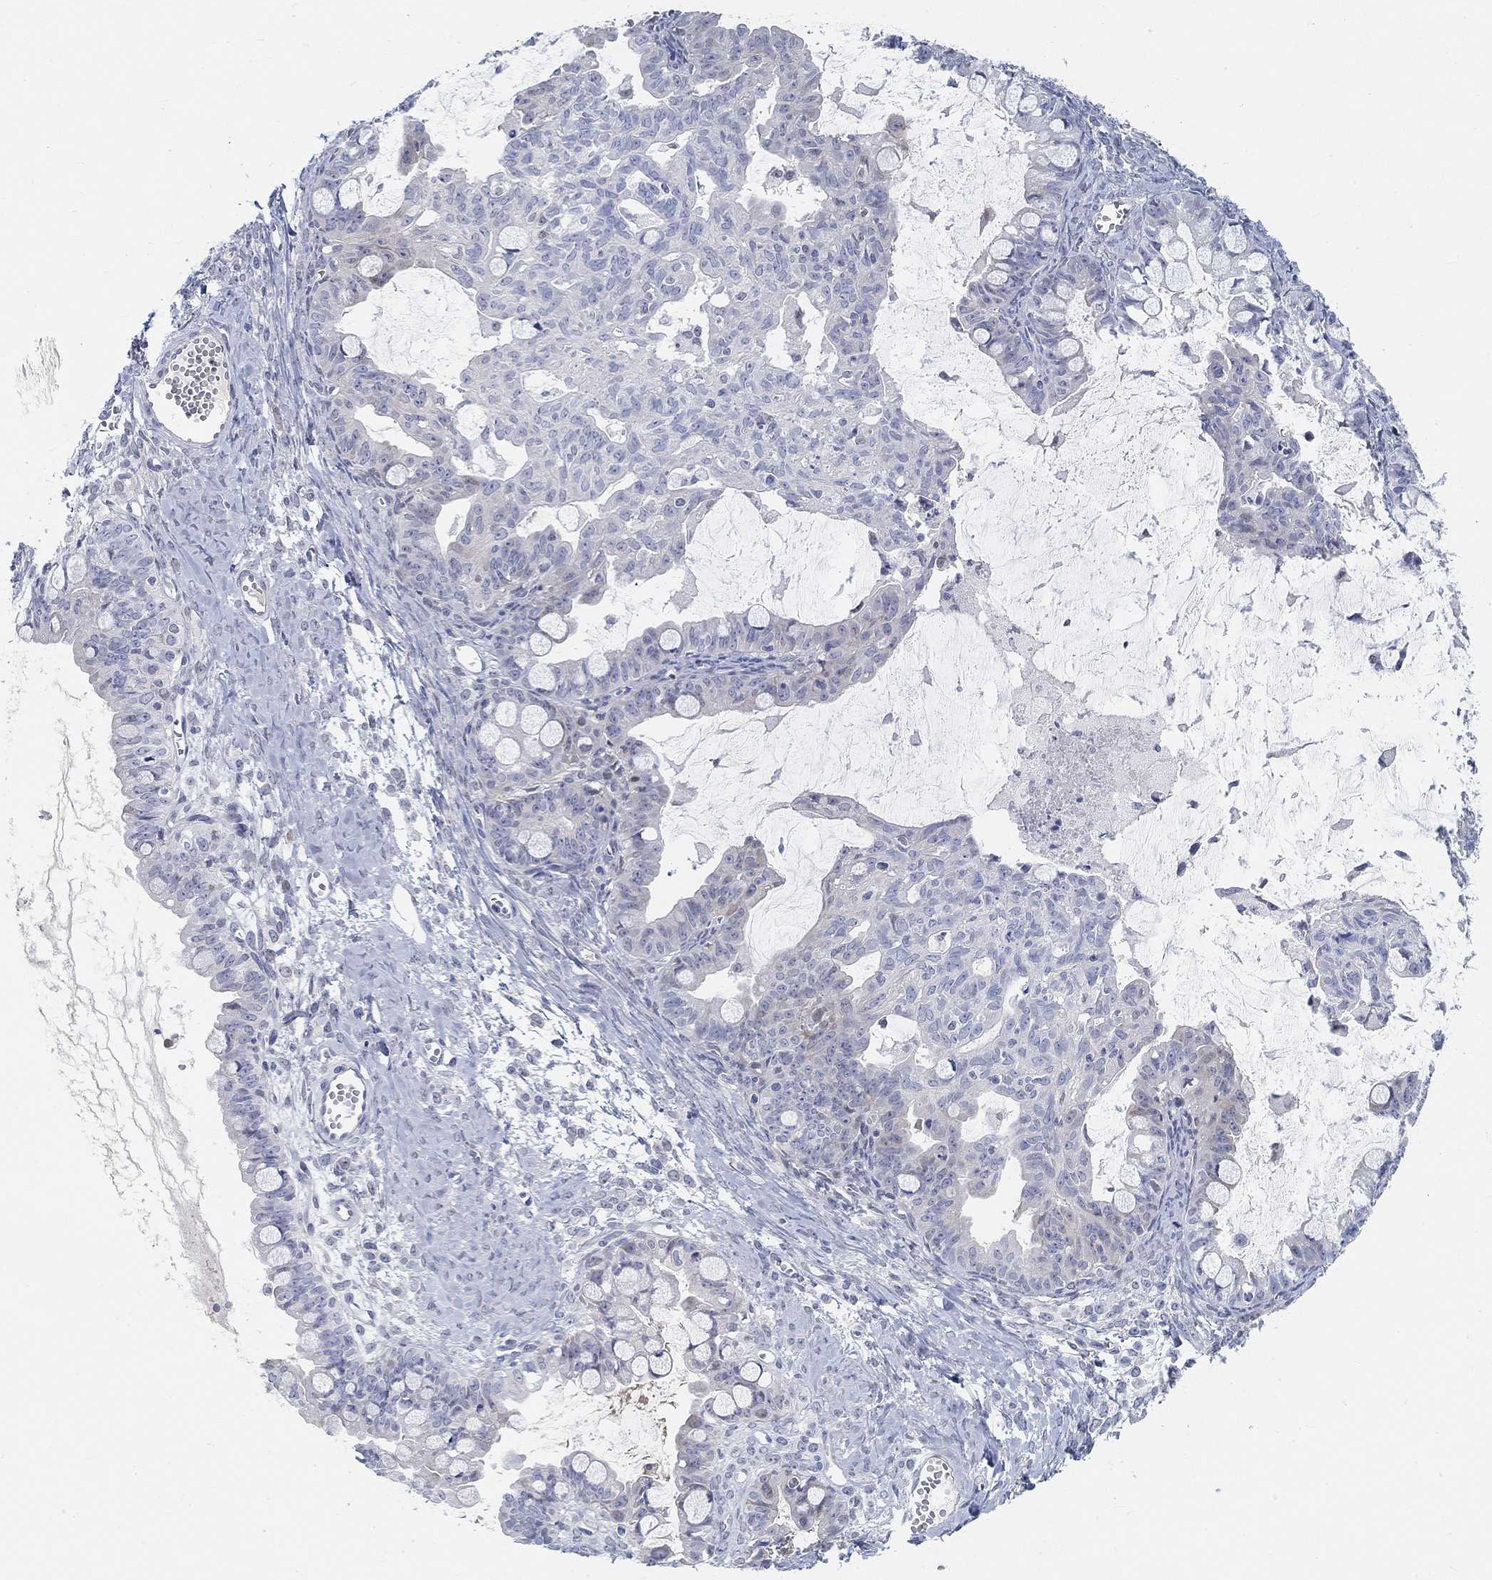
{"staining": {"intensity": "negative", "quantity": "none", "location": "none"}, "tissue": "ovarian cancer", "cell_type": "Tumor cells", "image_type": "cancer", "snomed": [{"axis": "morphology", "description": "Cystadenocarcinoma, mucinous, NOS"}, {"axis": "topography", "description": "Ovary"}], "caption": "An immunohistochemistry histopathology image of ovarian mucinous cystadenocarcinoma is shown. There is no staining in tumor cells of ovarian mucinous cystadenocarcinoma.", "gene": "SNTG2", "patient": {"sex": "female", "age": 63}}